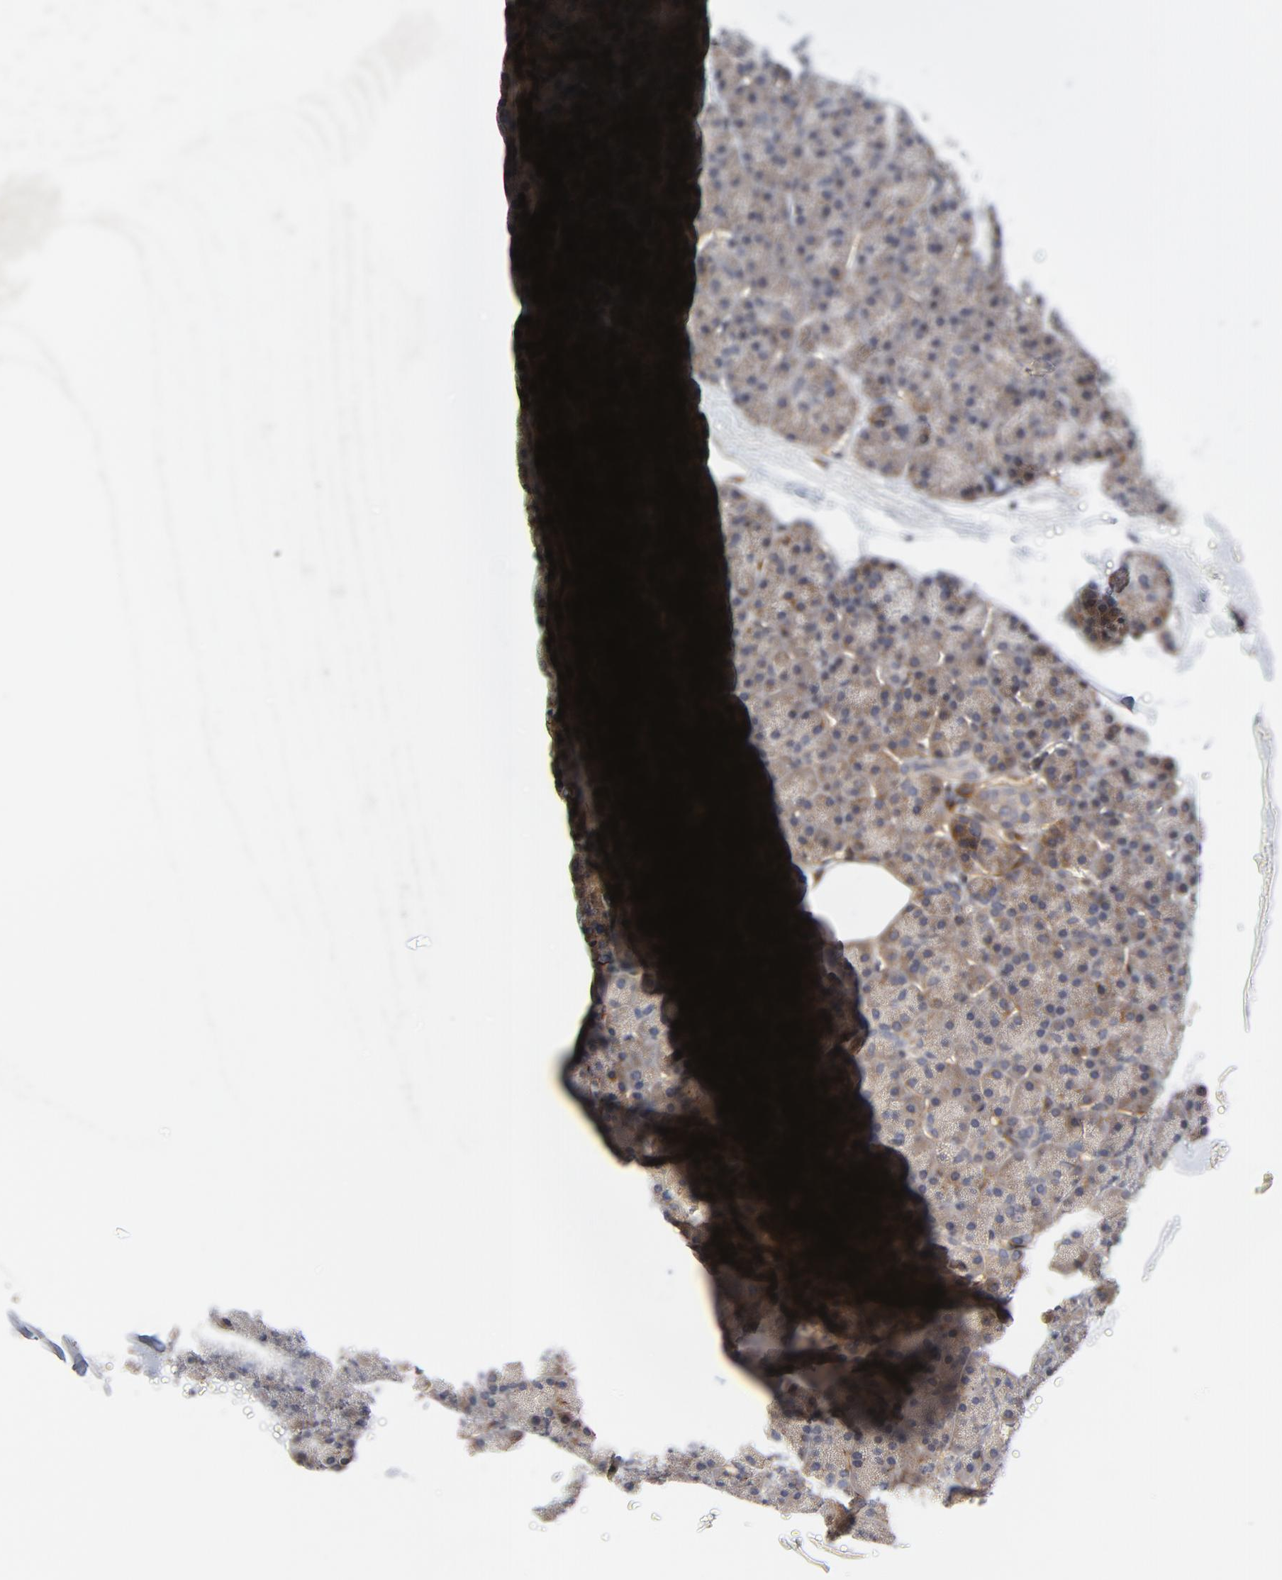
{"staining": {"intensity": "moderate", "quantity": ">75%", "location": "cytoplasmic/membranous"}, "tissue": "pancreas", "cell_type": "Exocrine glandular cells", "image_type": "normal", "snomed": [{"axis": "morphology", "description": "Normal tissue, NOS"}, {"axis": "topography", "description": "Pancreas"}], "caption": "The micrograph demonstrates immunohistochemical staining of normal pancreas. There is moderate cytoplasmic/membranous positivity is seen in about >75% of exocrine glandular cells. The staining is performed using DAB (3,3'-diaminobenzidine) brown chromogen to label protein expression. The nuclei are counter-stained blue using hematoxylin.", "gene": "DNAAF2", "patient": {"sex": "female", "age": 35}}